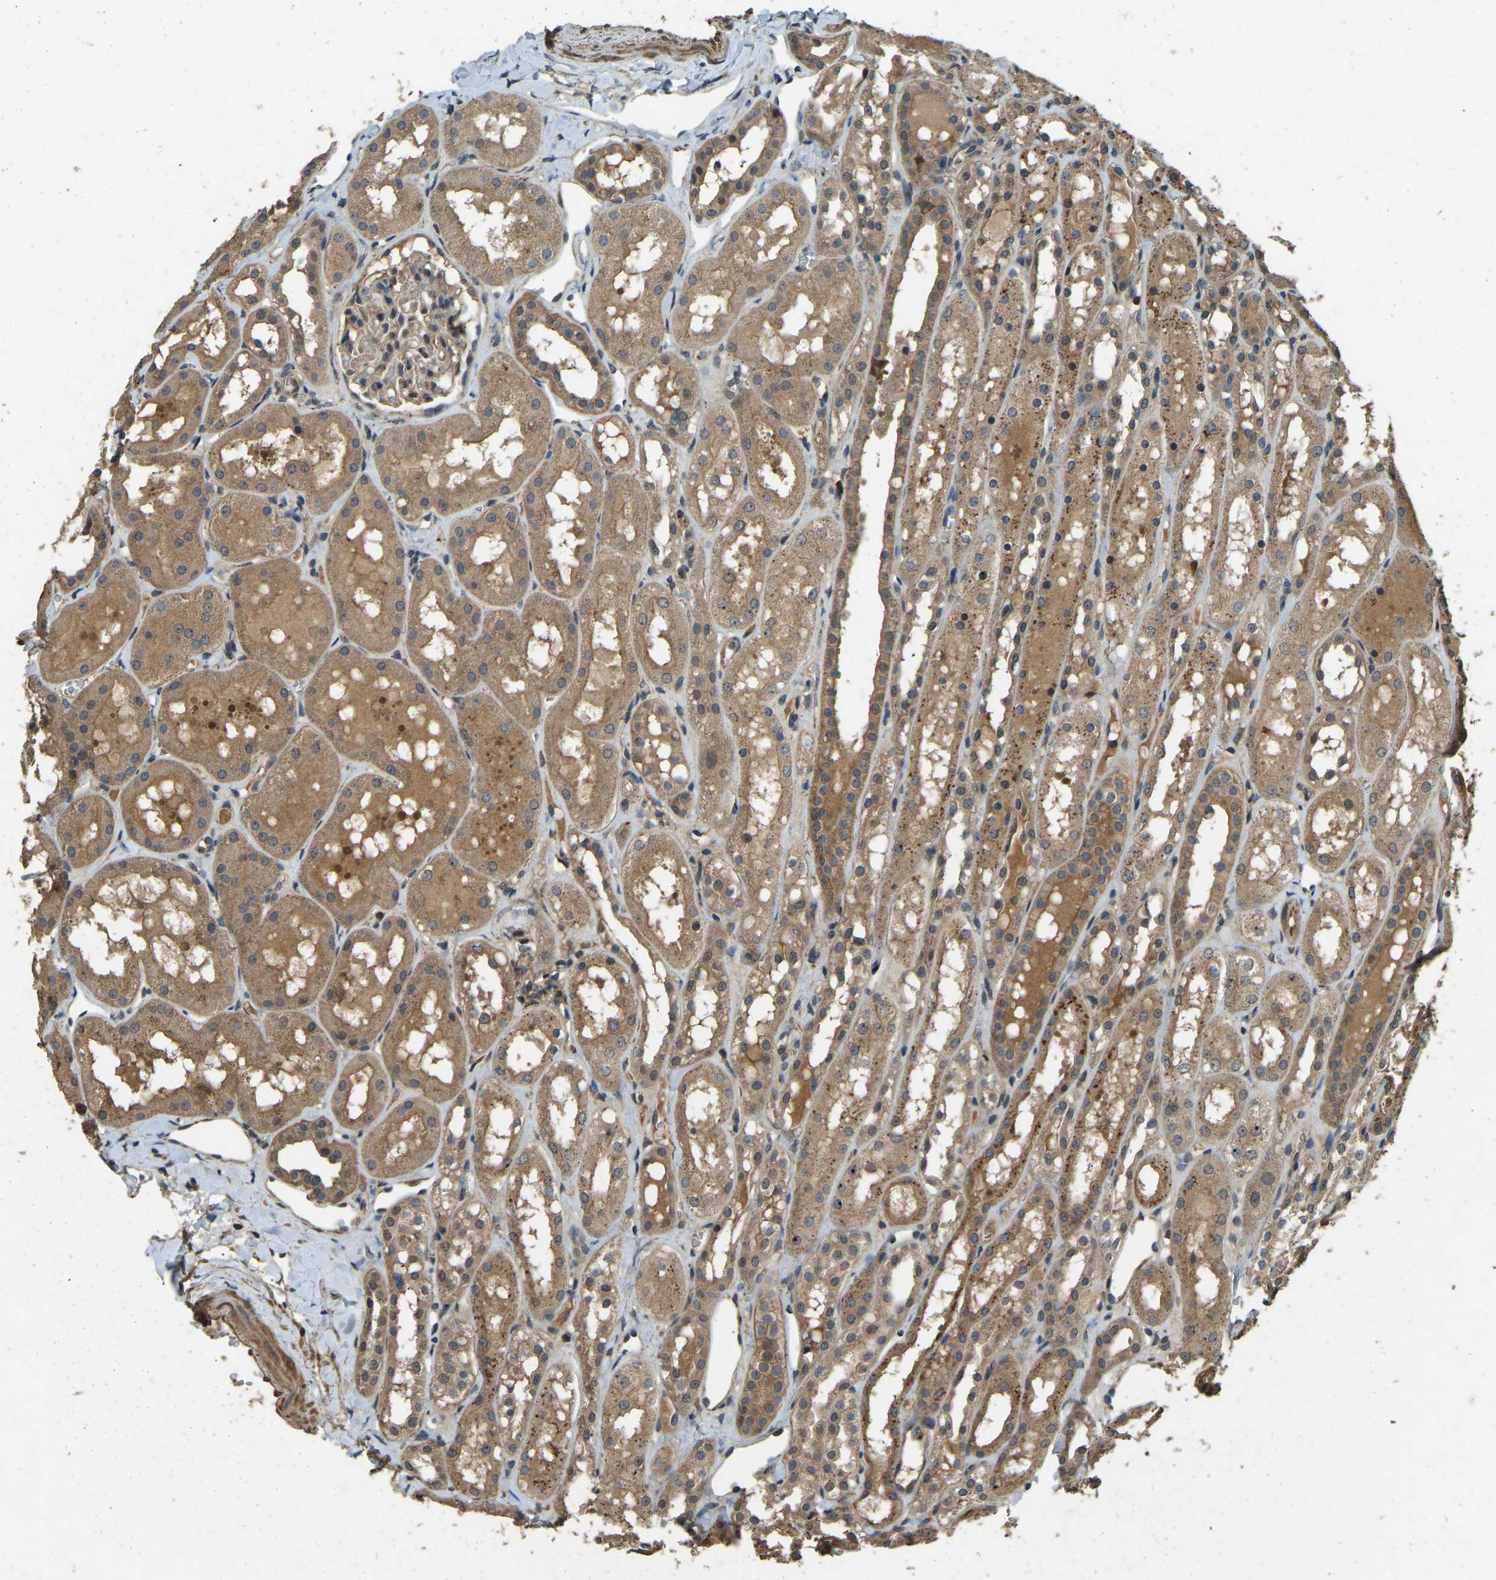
{"staining": {"intensity": "weak", "quantity": "25%-75%", "location": "cytoplasmic/membranous"}, "tissue": "kidney", "cell_type": "Cells in glomeruli", "image_type": "normal", "snomed": [{"axis": "morphology", "description": "Normal tissue, NOS"}, {"axis": "topography", "description": "Kidney"}, {"axis": "topography", "description": "Urinary bladder"}], "caption": "Immunohistochemistry (IHC) of unremarkable human kidney displays low levels of weak cytoplasmic/membranous expression in about 25%-75% of cells in glomeruli. Ihc stains the protein of interest in brown and the nuclei are stained blue.", "gene": "ATP8B1", "patient": {"sex": "male", "age": 16}}